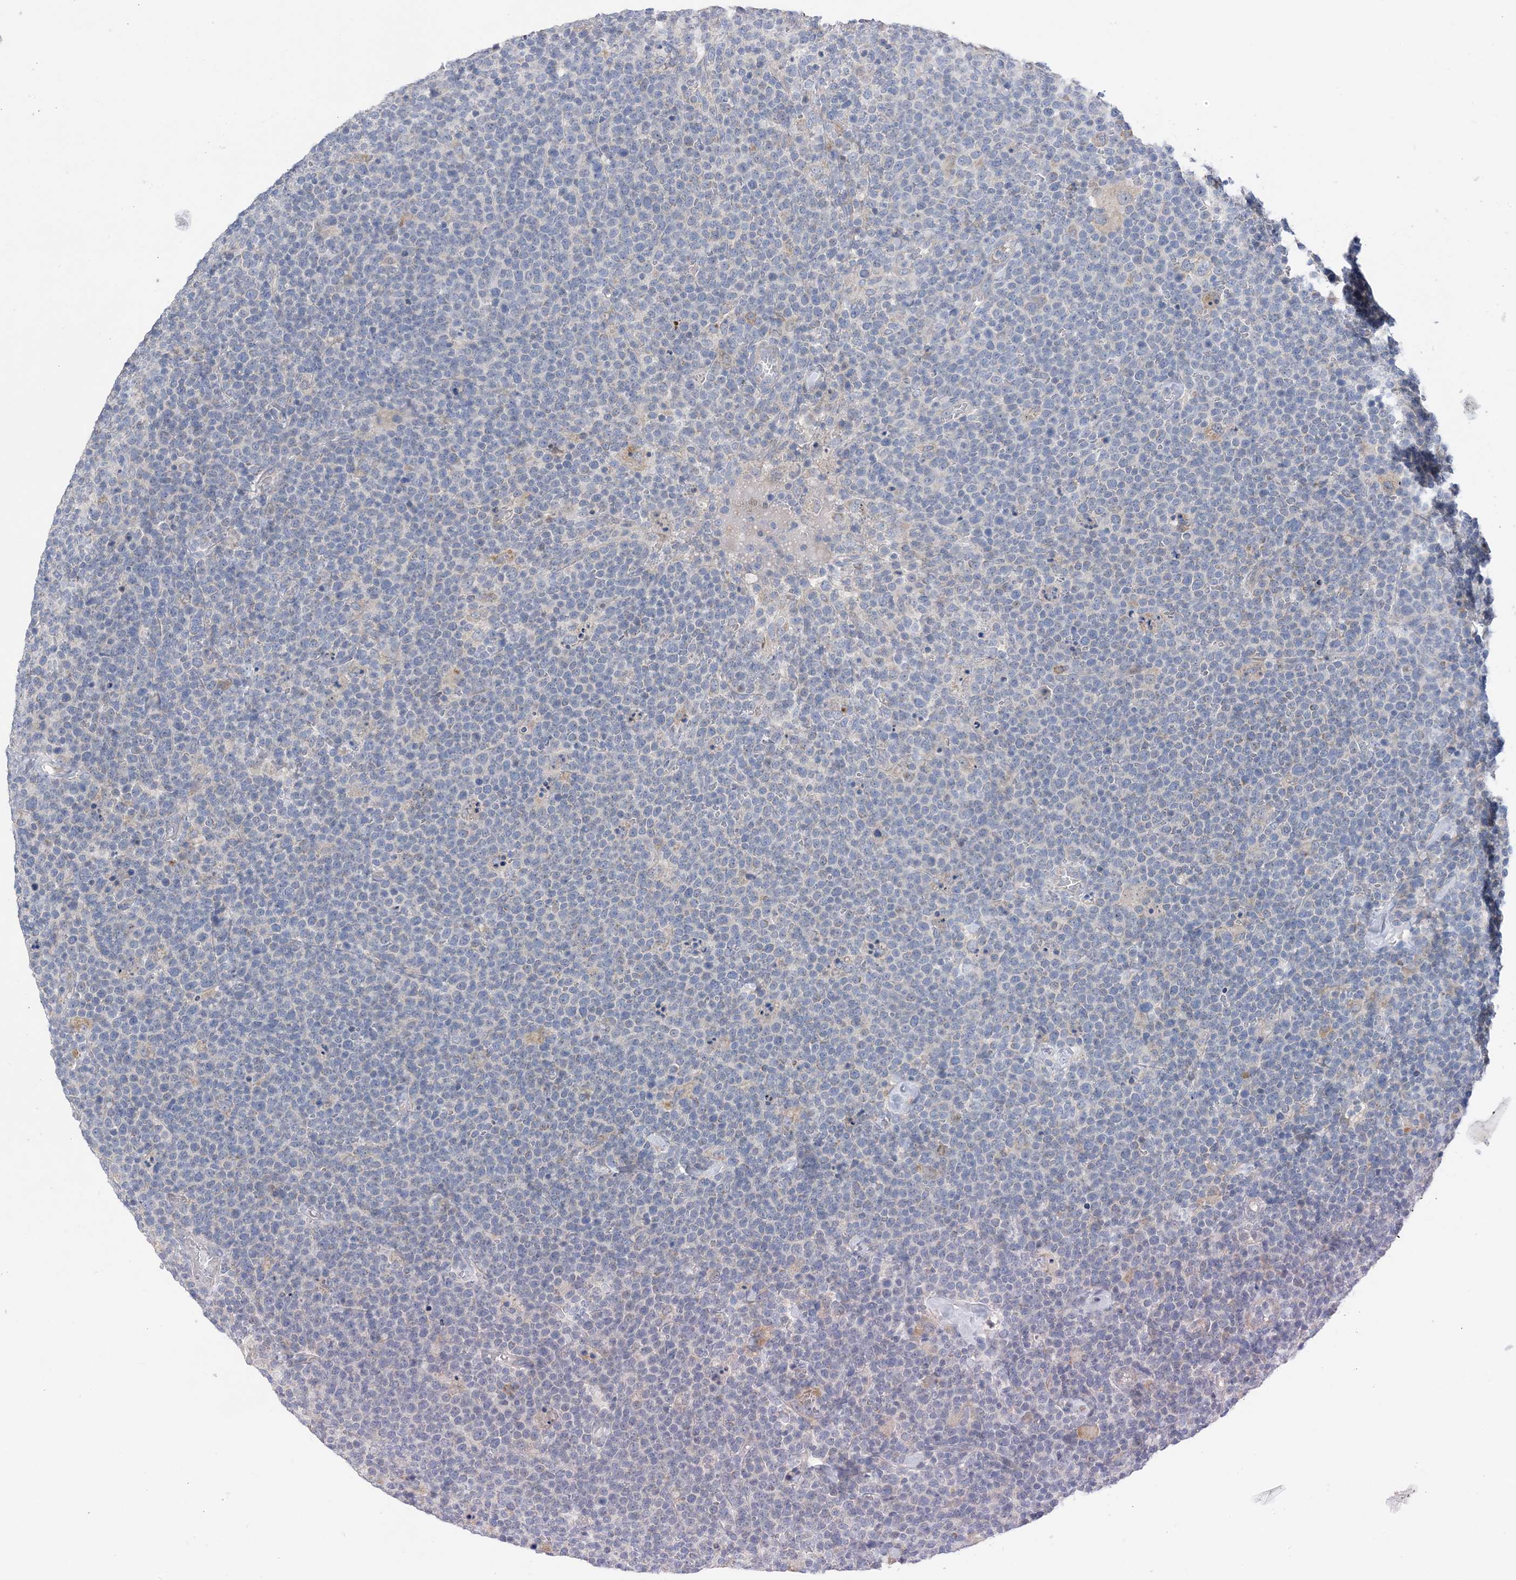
{"staining": {"intensity": "negative", "quantity": "none", "location": "none"}, "tissue": "lymphoma", "cell_type": "Tumor cells", "image_type": "cancer", "snomed": [{"axis": "morphology", "description": "Malignant lymphoma, non-Hodgkin's type, High grade"}, {"axis": "topography", "description": "Lymph node"}], "caption": "High-grade malignant lymphoma, non-Hodgkin's type was stained to show a protein in brown. There is no significant positivity in tumor cells.", "gene": "ZCCHC18", "patient": {"sex": "male", "age": 61}}